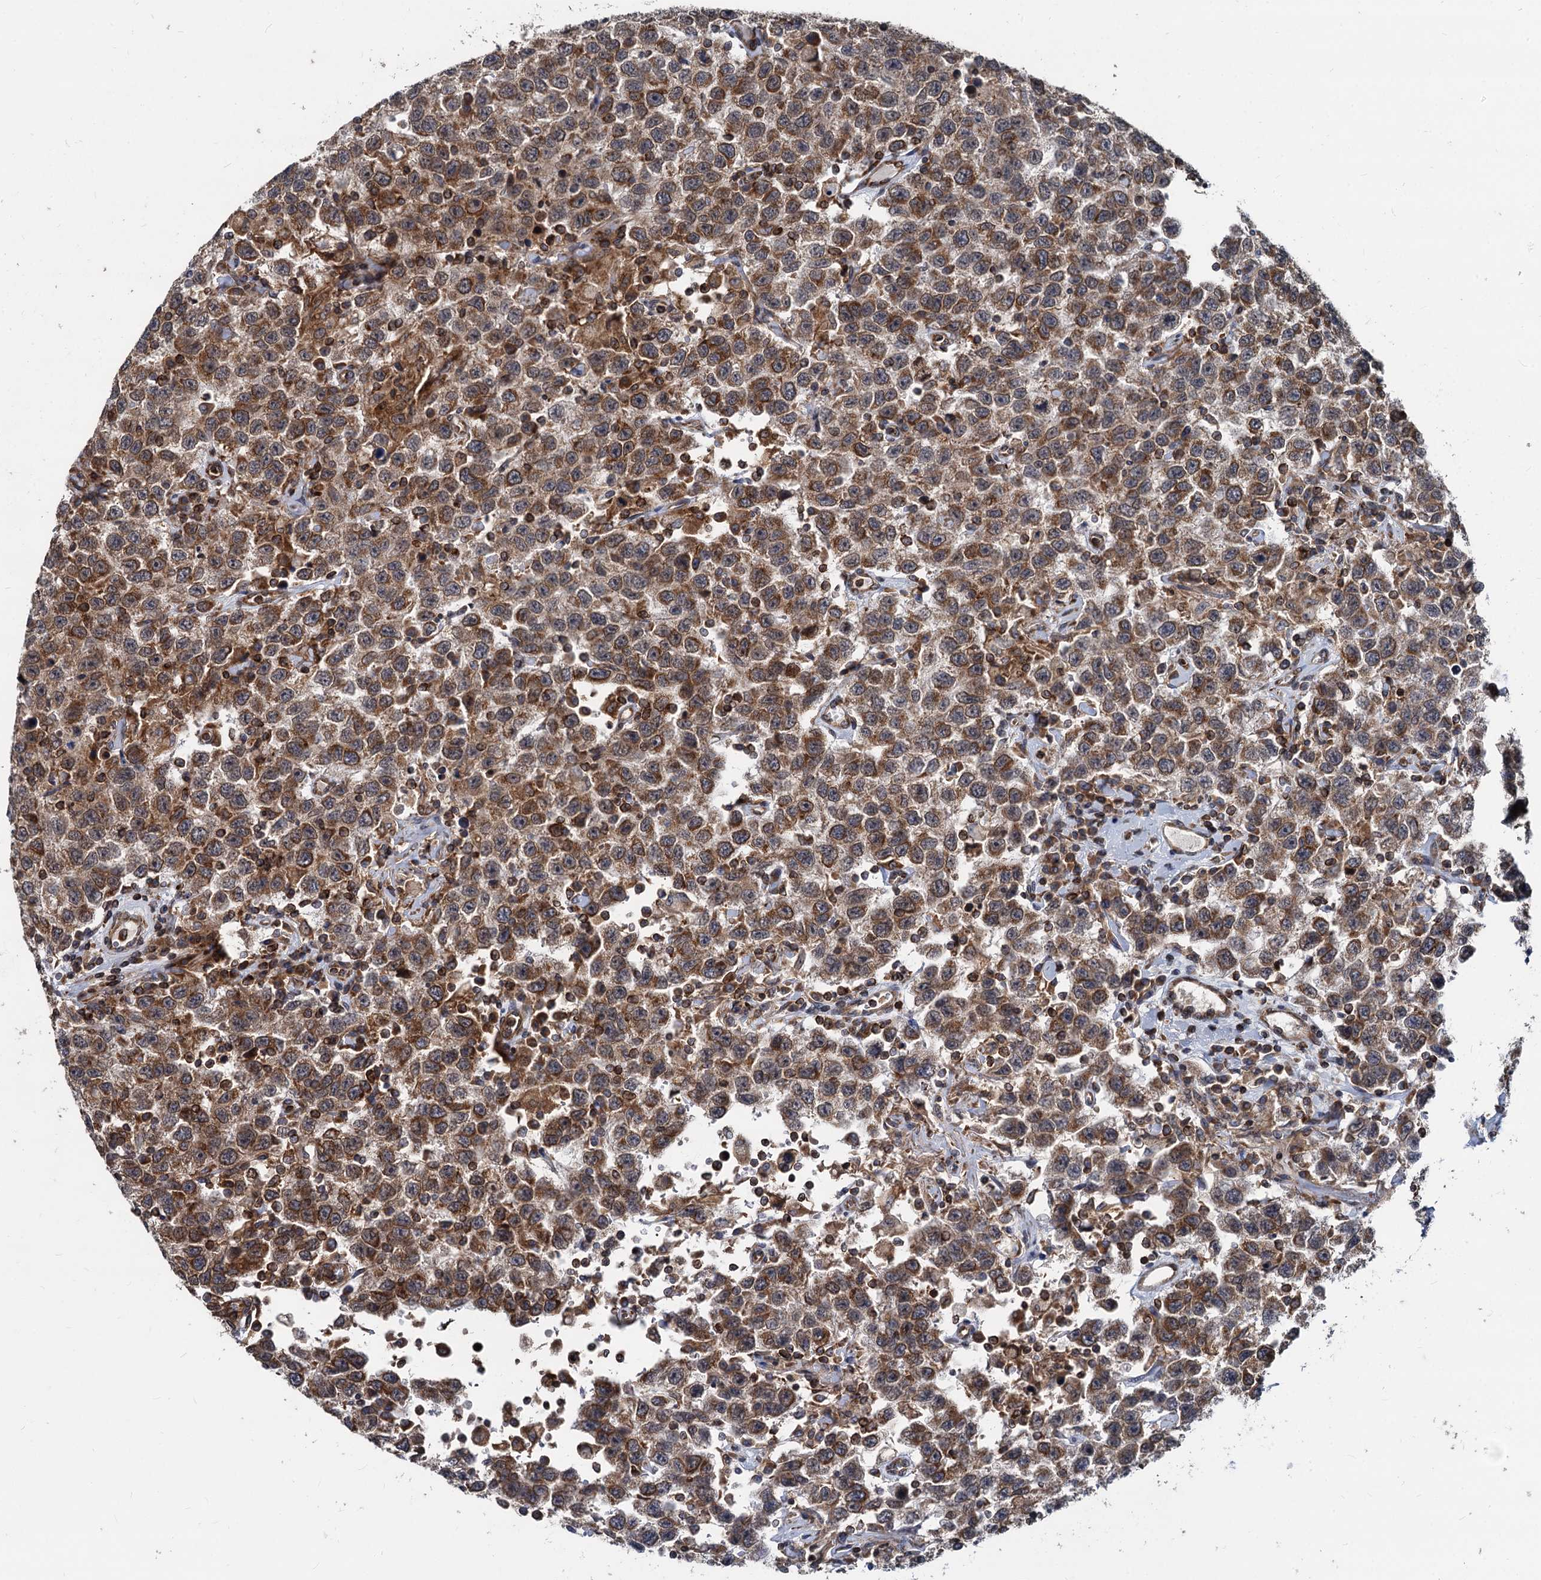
{"staining": {"intensity": "moderate", "quantity": ">75%", "location": "cytoplasmic/membranous"}, "tissue": "testis cancer", "cell_type": "Tumor cells", "image_type": "cancer", "snomed": [{"axis": "morphology", "description": "Seminoma, NOS"}, {"axis": "topography", "description": "Testis"}], "caption": "This photomicrograph exhibits immunohistochemistry (IHC) staining of testis cancer (seminoma), with medium moderate cytoplasmic/membranous expression in approximately >75% of tumor cells.", "gene": "STIM1", "patient": {"sex": "male", "age": 41}}